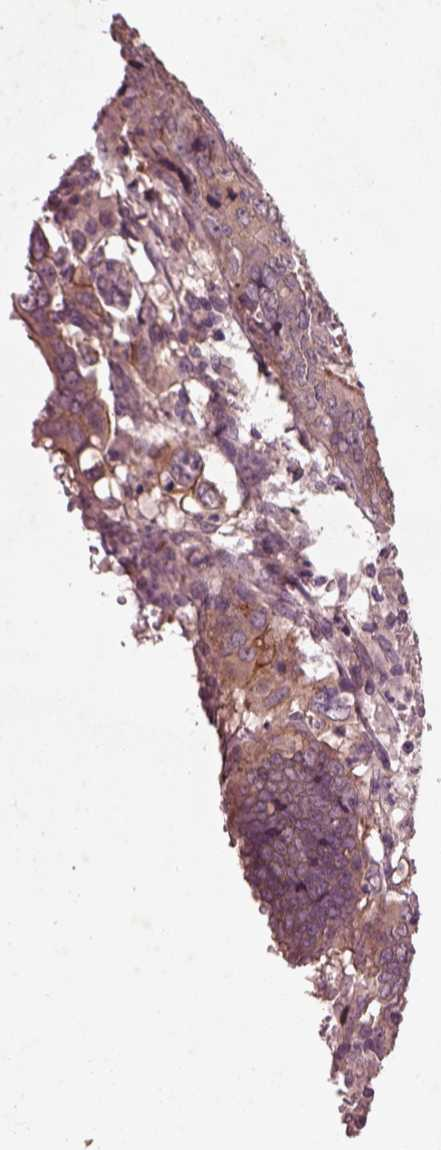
{"staining": {"intensity": "moderate", "quantity": ">75%", "location": "cytoplasmic/membranous"}, "tissue": "colorectal cancer", "cell_type": "Tumor cells", "image_type": "cancer", "snomed": [{"axis": "morphology", "description": "Adenocarcinoma, NOS"}, {"axis": "topography", "description": "Colon"}], "caption": "Immunohistochemical staining of human colorectal adenocarcinoma demonstrates medium levels of moderate cytoplasmic/membranous protein expression in approximately >75% of tumor cells. (brown staining indicates protein expression, while blue staining denotes nuclei).", "gene": "FAM234A", "patient": {"sex": "female", "age": 82}}